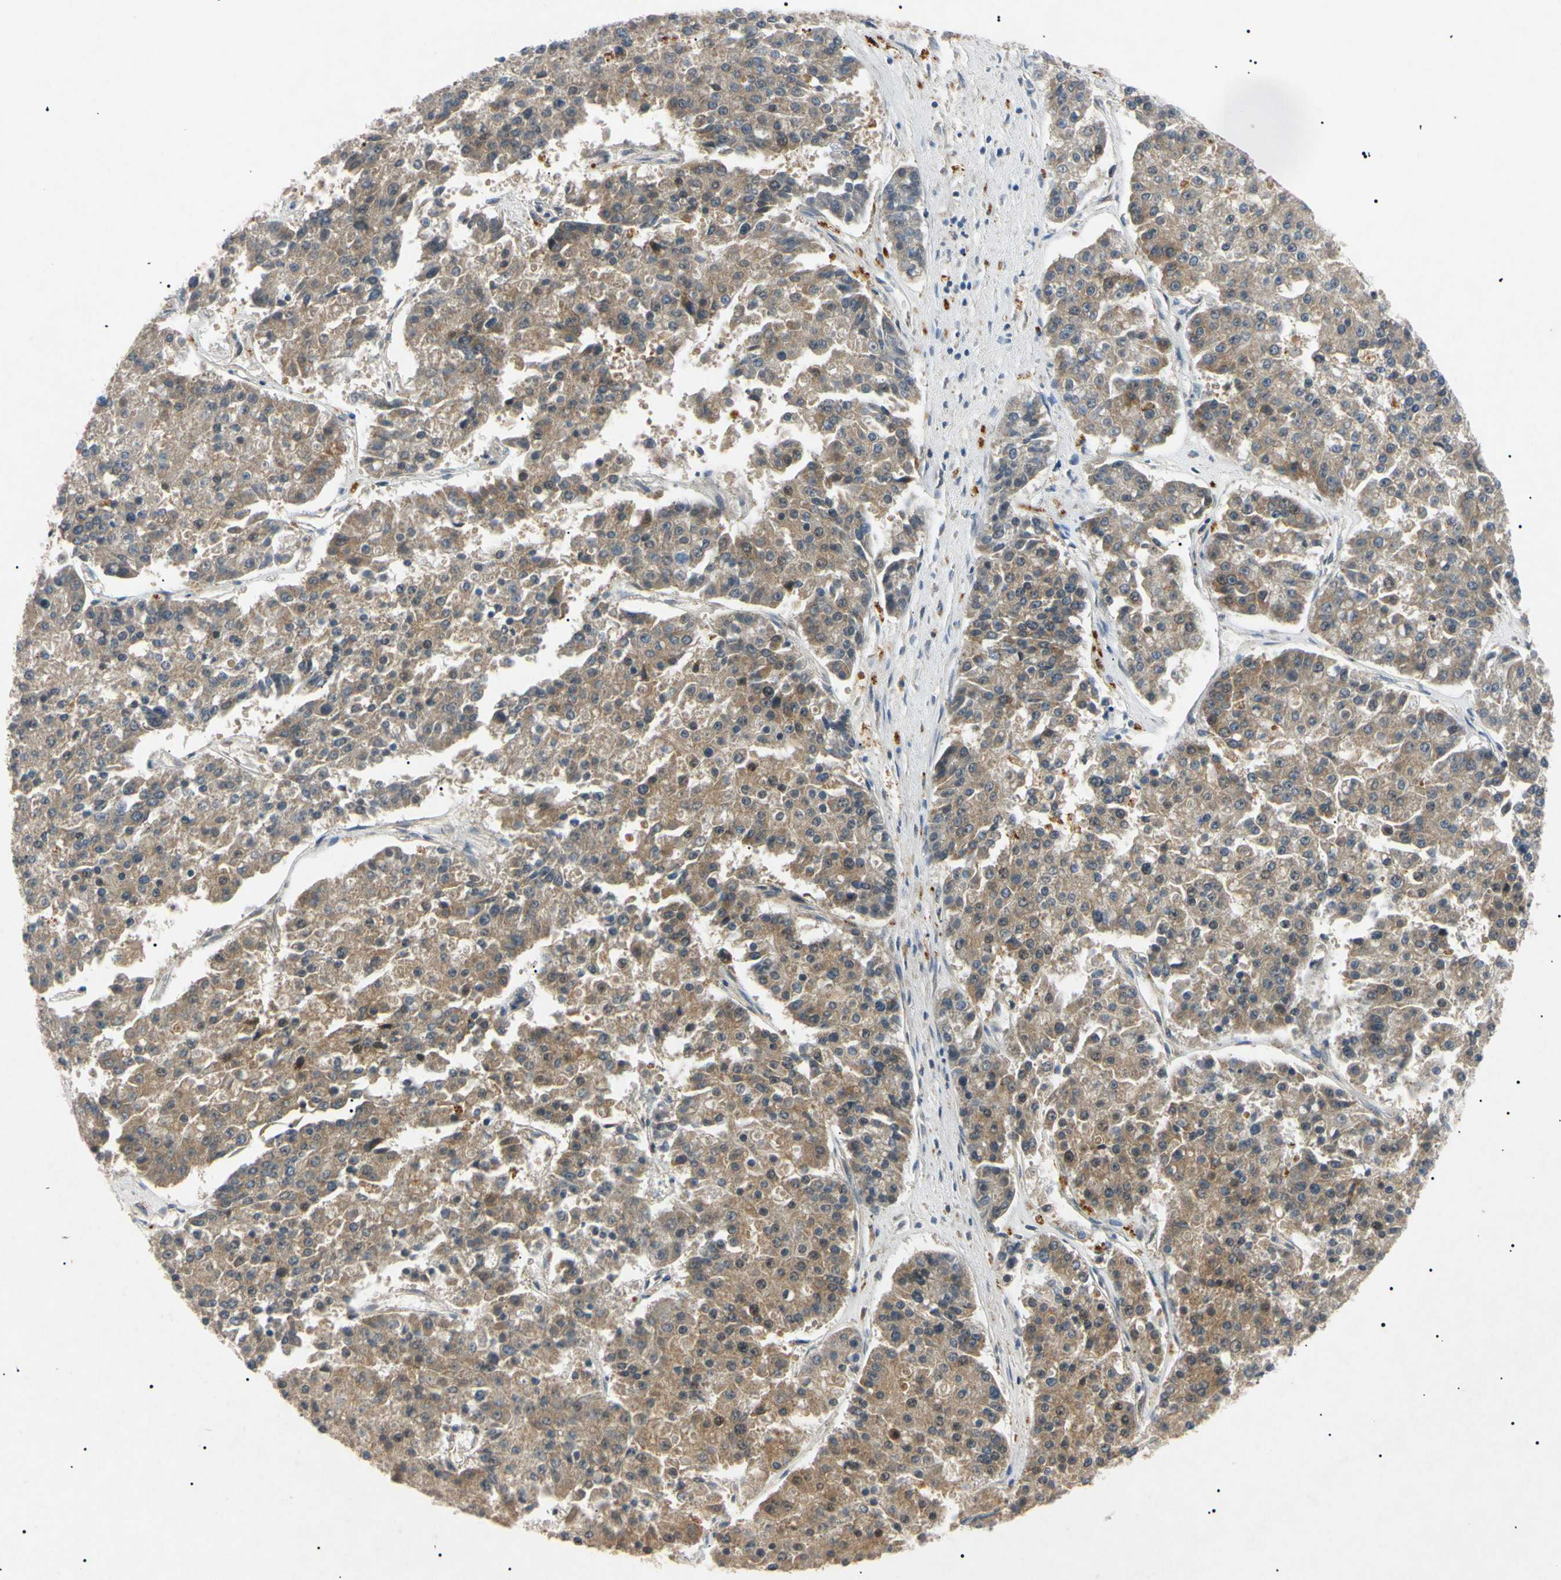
{"staining": {"intensity": "weak", "quantity": ">75%", "location": "cytoplasmic/membranous"}, "tissue": "pancreatic cancer", "cell_type": "Tumor cells", "image_type": "cancer", "snomed": [{"axis": "morphology", "description": "Adenocarcinoma, NOS"}, {"axis": "topography", "description": "Pancreas"}], "caption": "The micrograph shows a brown stain indicating the presence of a protein in the cytoplasmic/membranous of tumor cells in pancreatic adenocarcinoma. The staining was performed using DAB to visualize the protein expression in brown, while the nuclei were stained in blue with hematoxylin (Magnification: 20x).", "gene": "TUBB4A", "patient": {"sex": "male", "age": 50}}